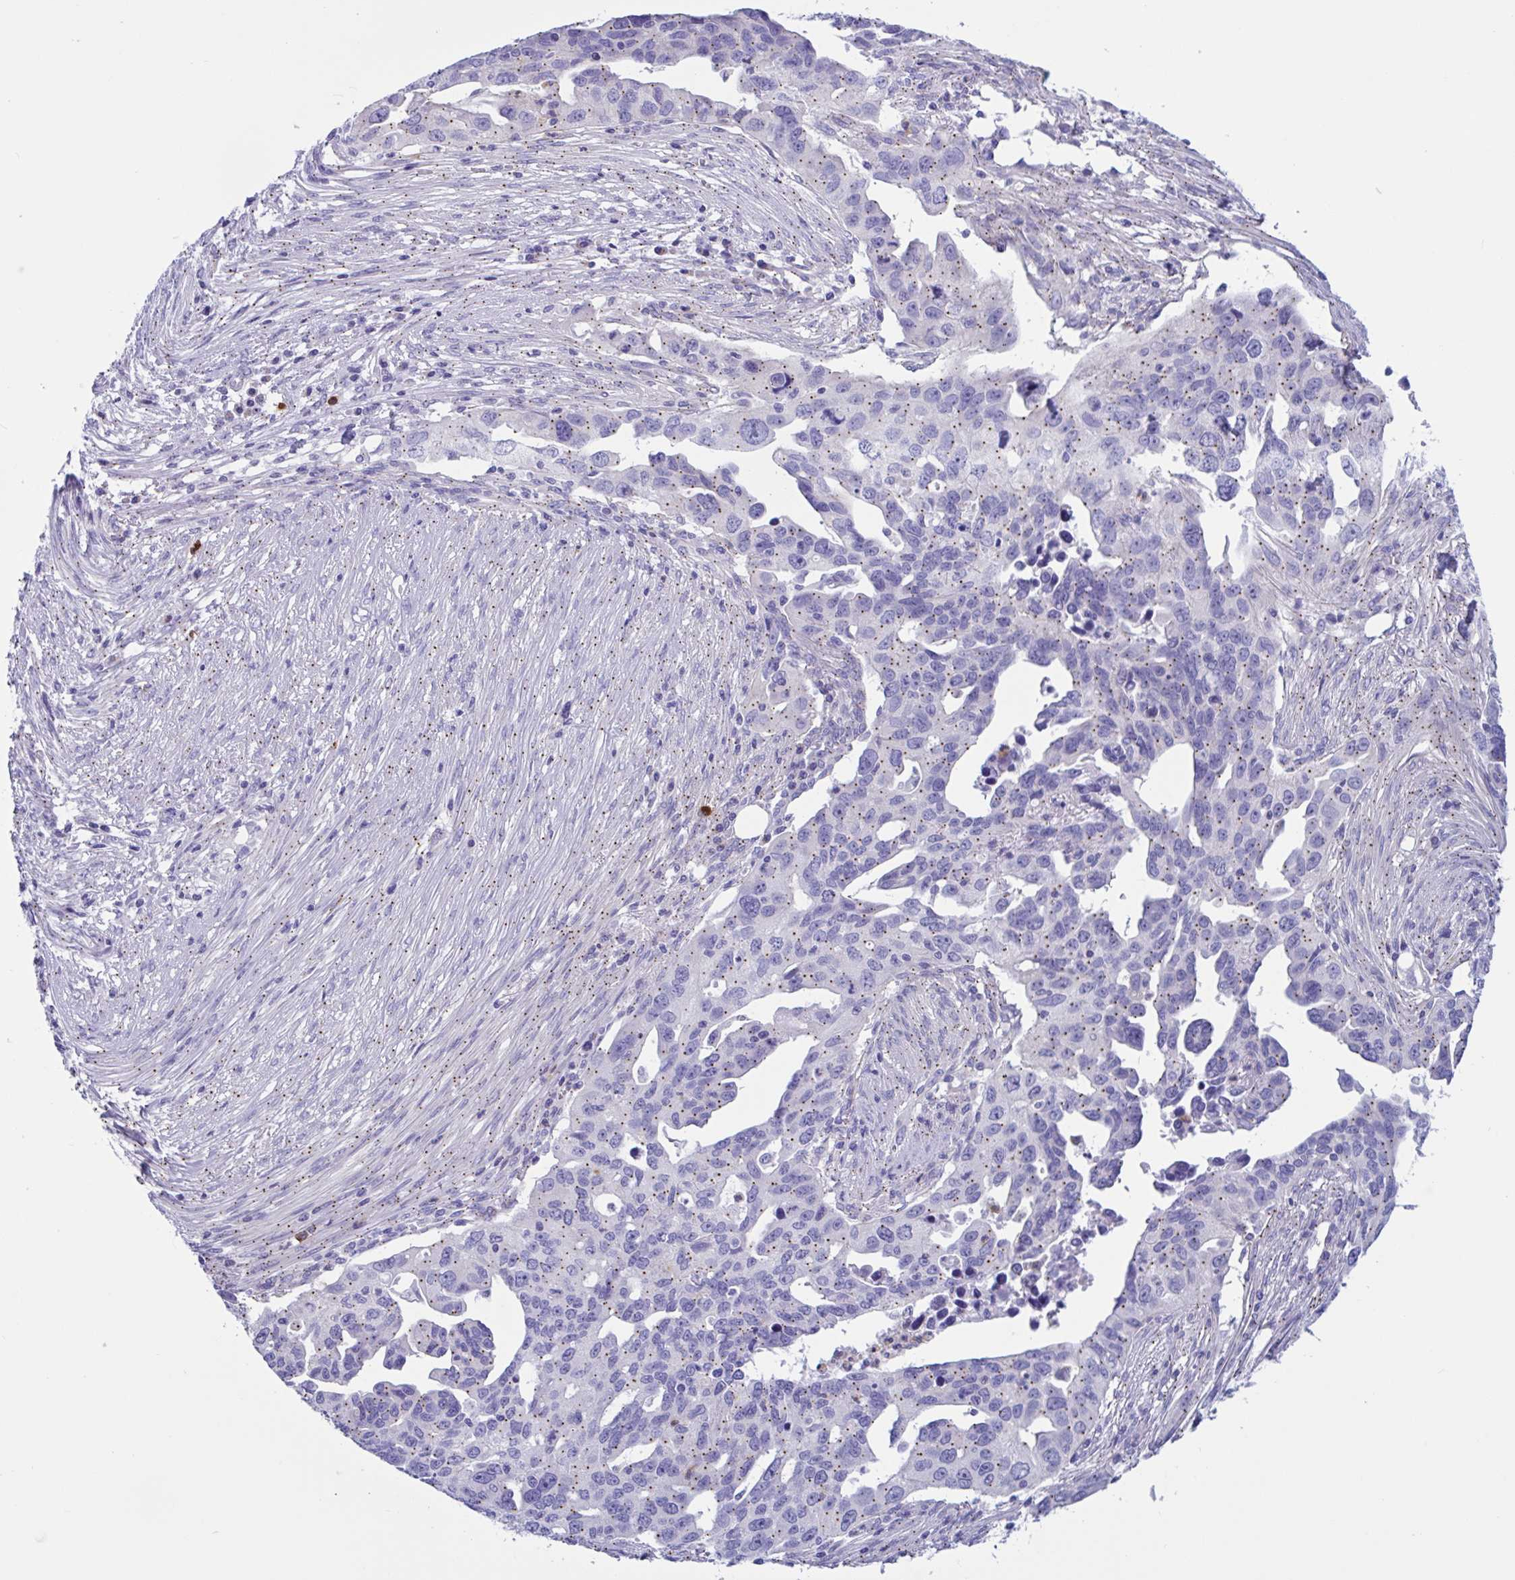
{"staining": {"intensity": "moderate", "quantity": "25%-75%", "location": "cytoplasmic/membranous"}, "tissue": "ovarian cancer", "cell_type": "Tumor cells", "image_type": "cancer", "snomed": [{"axis": "morphology", "description": "Carcinoma, endometroid"}, {"axis": "morphology", "description": "Cystadenocarcinoma, serous, NOS"}, {"axis": "topography", "description": "Ovary"}], "caption": "Brown immunohistochemical staining in ovarian cancer (serous cystadenocarcinoma) reveals moderate cytoplasmic/membranous positivity in approximately 25%-75% of tumor cells.", "gene": "RNASE3", "patient": {"sex": "female", "age": 45}}